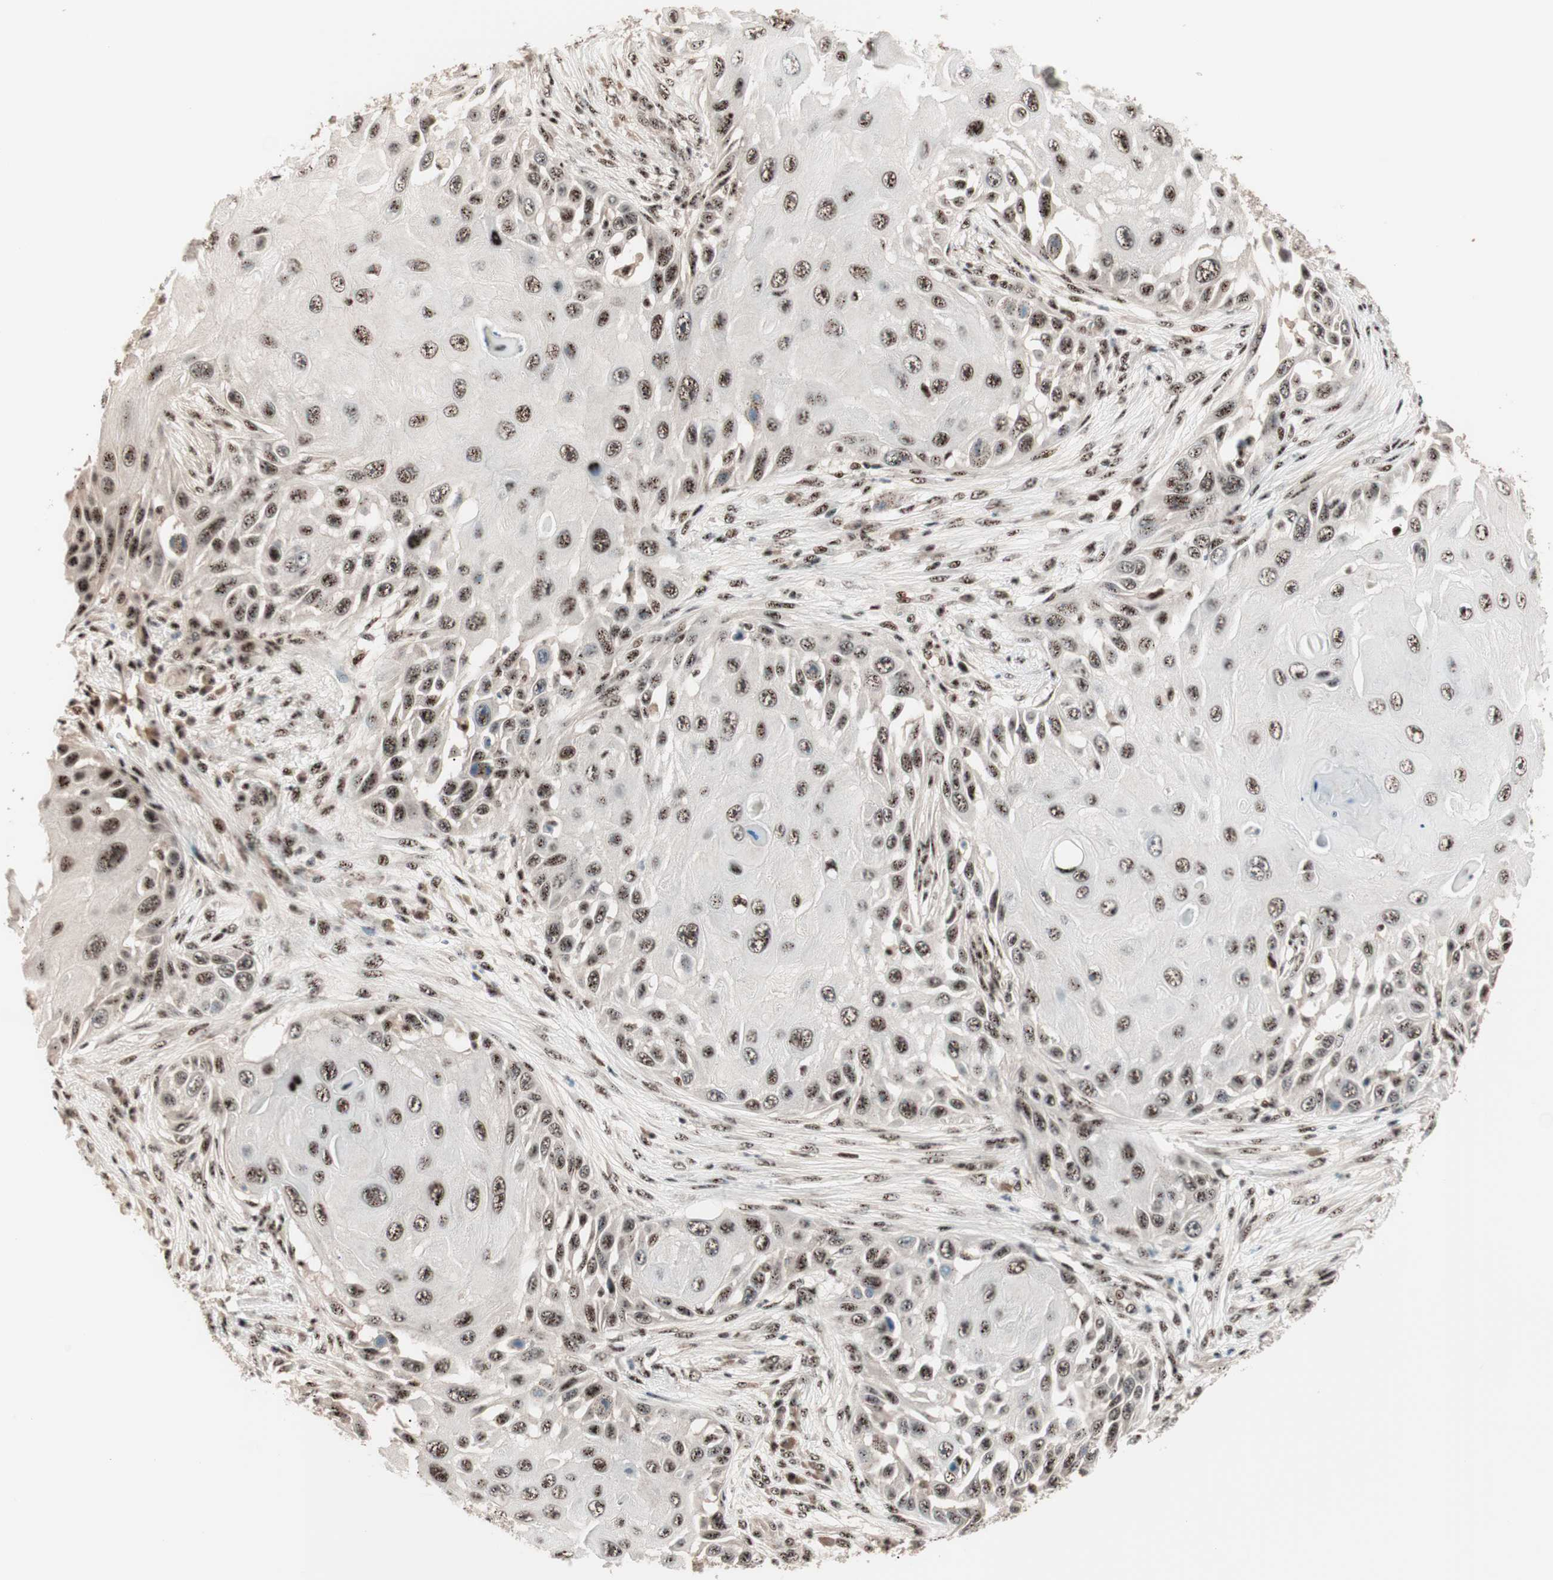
{"staining": {"intensity": "strong", "quantity": ">75%", "location": "nuclear"}, "tissue": "skin cancer", "cell_type": "Tumor cells", "image_type": "cancer", "snomed": [{"axis": "morphology", "description": "Squamous cell carcinoma, NOS"}, {"axis": "topography", "description": "Skin"}], "caption": "Immunohistochemical staining of skin squamous cell carcinoma reveals high levels of strong nuclear protein positivity in about >75% of tumor cells.", "gene": "NR5A2", "patient": {"sex": "female", "age": 44}}